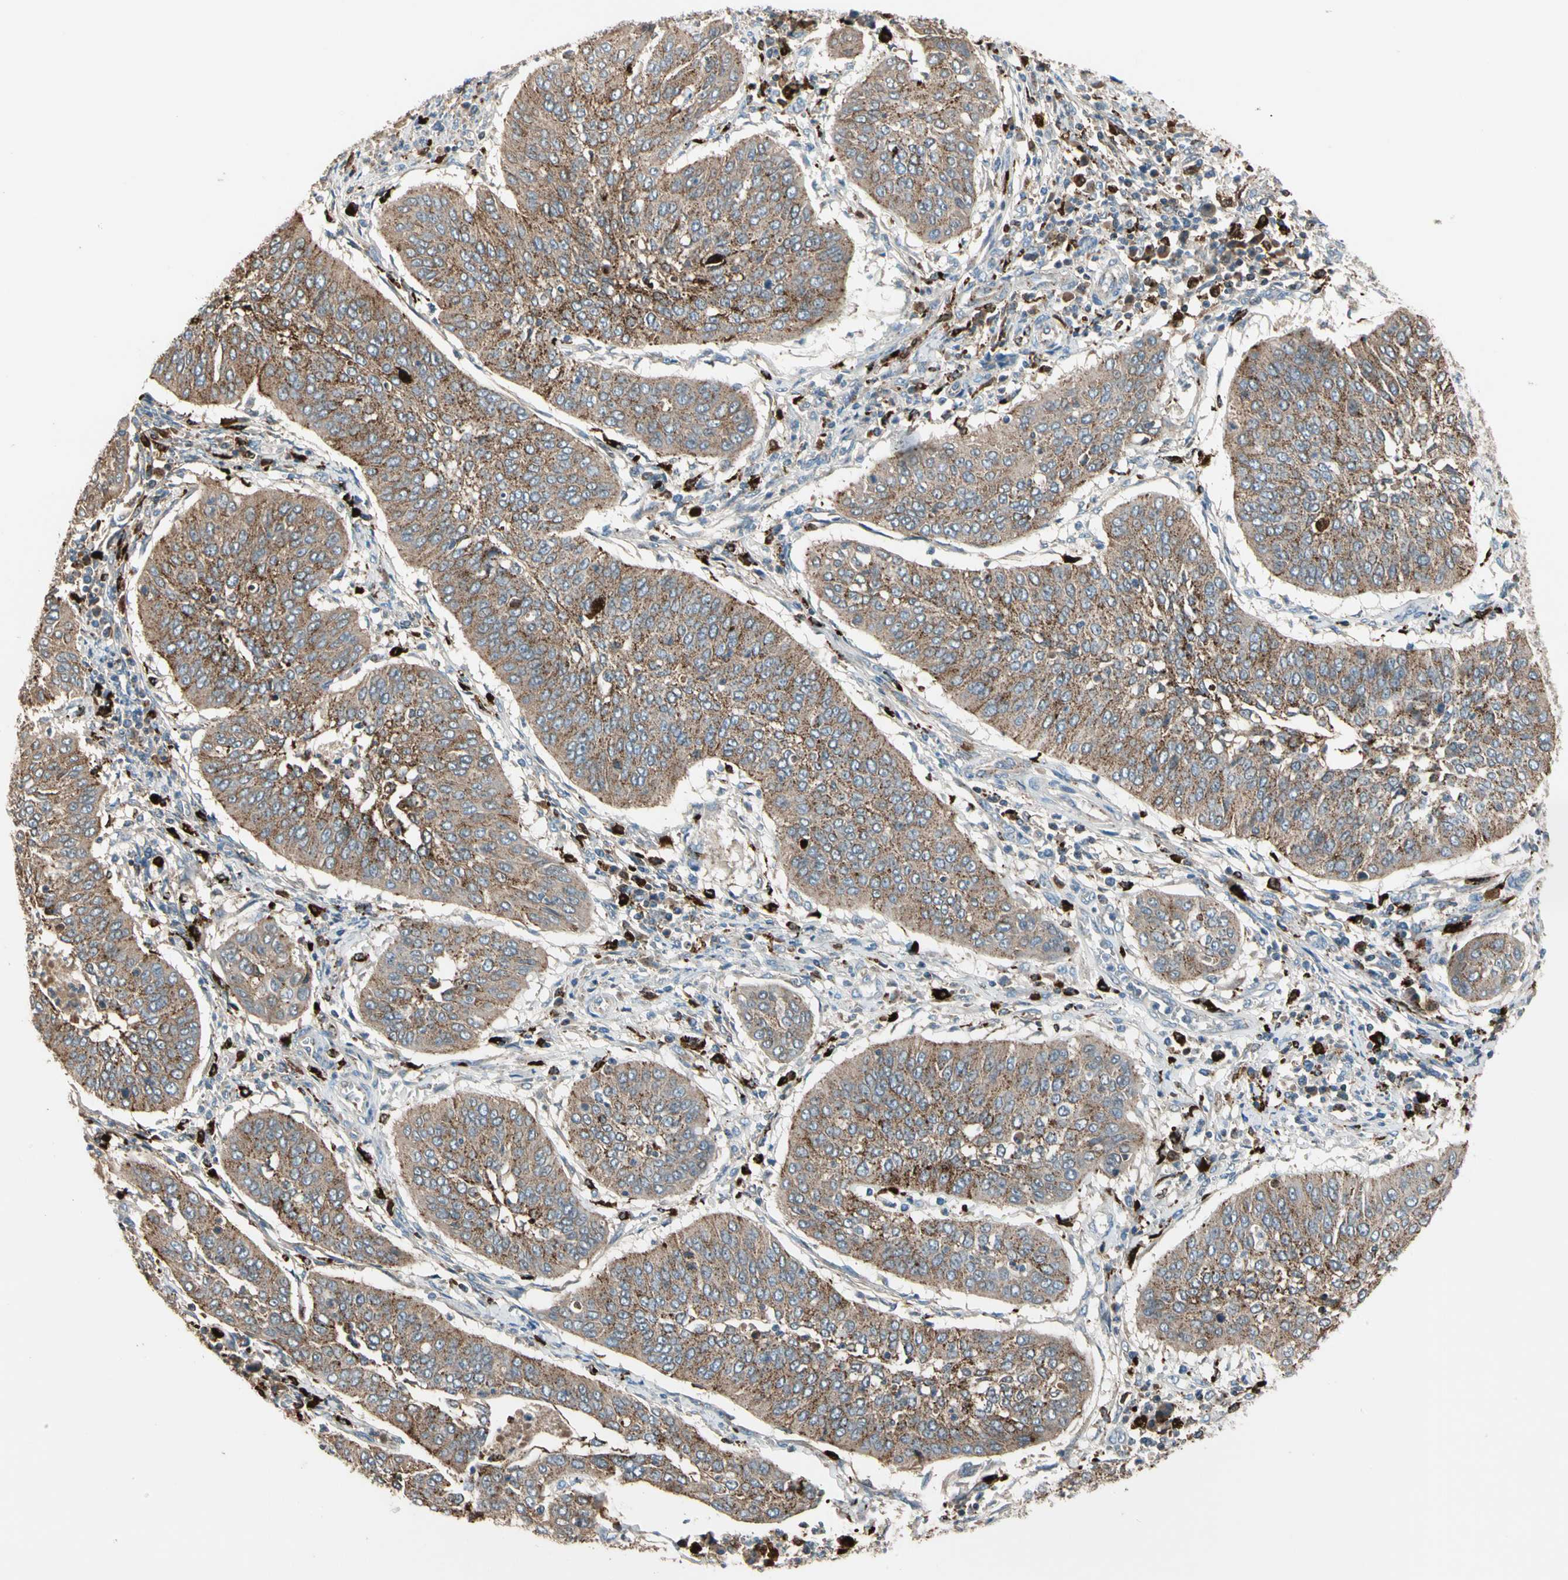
{"staining": {"intensity": "strong", "quantity": ">75%", "location": "cytoplasmic/membranous"}, "tissue": "cervical cancer", "cell_type": "Tumor cells", "image_type": "cancer", "snomed": [{"axis": "morphology", "description": "Normal tissue, NOS"}, {"axis": "morphology", "description": "Squamous cell carcinoma, NOS"}, {"axis": "topography", "description": "Cervix"}], "caption": "Immunohistochemistry histopathology image of neoplastic tissue: cervical cancer (squamous cell carcinoma) stained using IHC reveals high levels of strong protein expression localized specifically in the cytoplasmic/membranous of tumor cells, appearing as a cytoplasmic/membranous brown color.", "gene": "GM2A", "patient": {"sex": "female", "age": 39}}